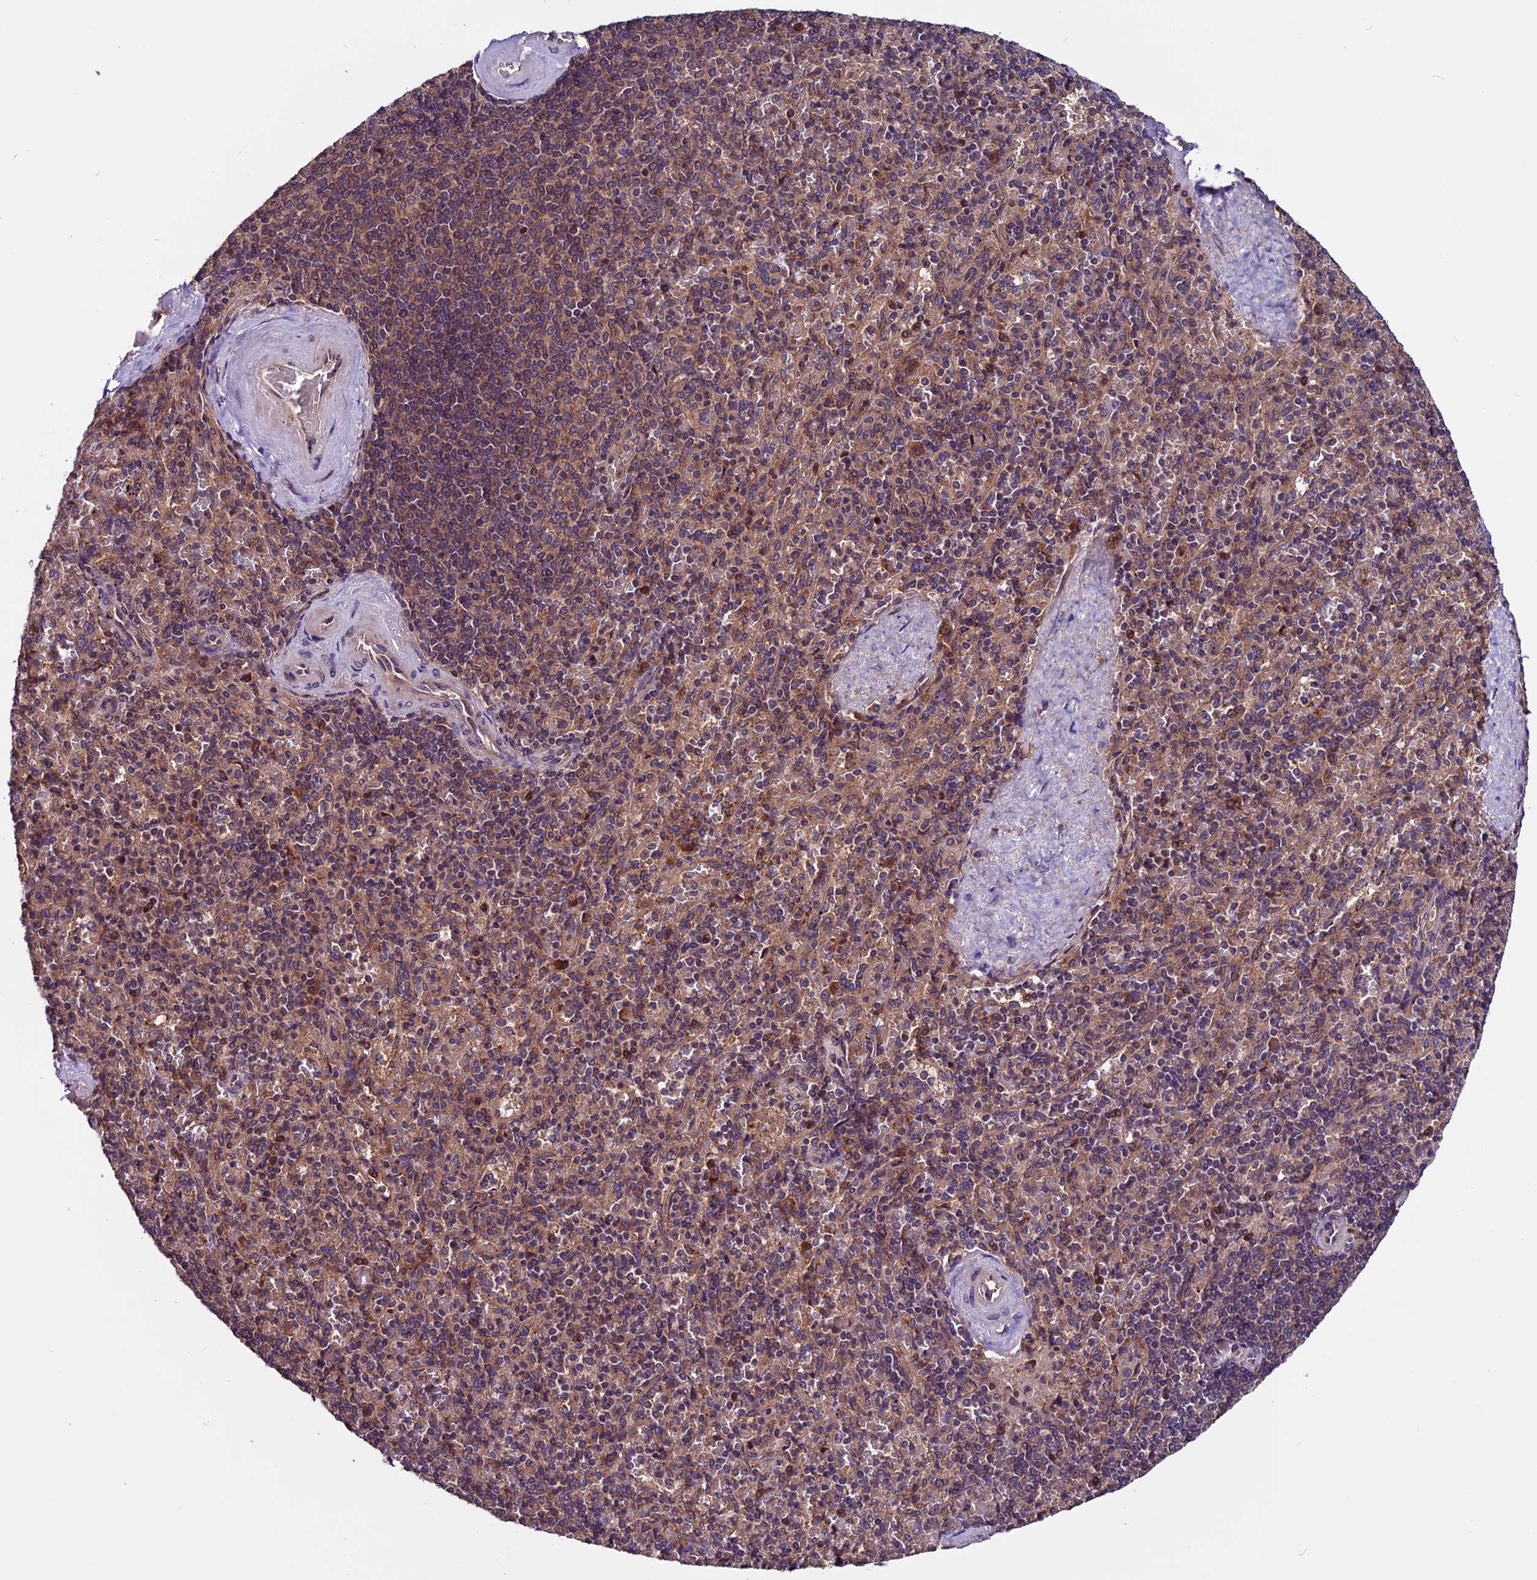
{"staining": {"intensity": "moderate", "quantity": "<25%", "location": "cytoplasmic/membranous"}, "tissue": "spleen", "cell_type": "Cells in red pulp", "image_type": "normal", "snomed": [{"axis": "morphology", "description": "Normal tissue, NOS"}, {"axis": "topography", "description": "Spleen"}], "caption": "Spleen stained with IHC displays moderate cytoplasmic/membranous expression in about <25% of cells in red pulp. The staining was performed using DAB (3,3'-diaminobenzidine), with brown indicating positive protein expression. Nuclei are stained blue with hematoxylin.", "gene": "ZNF598", "patient": {"sex": "male", "age": 82}}